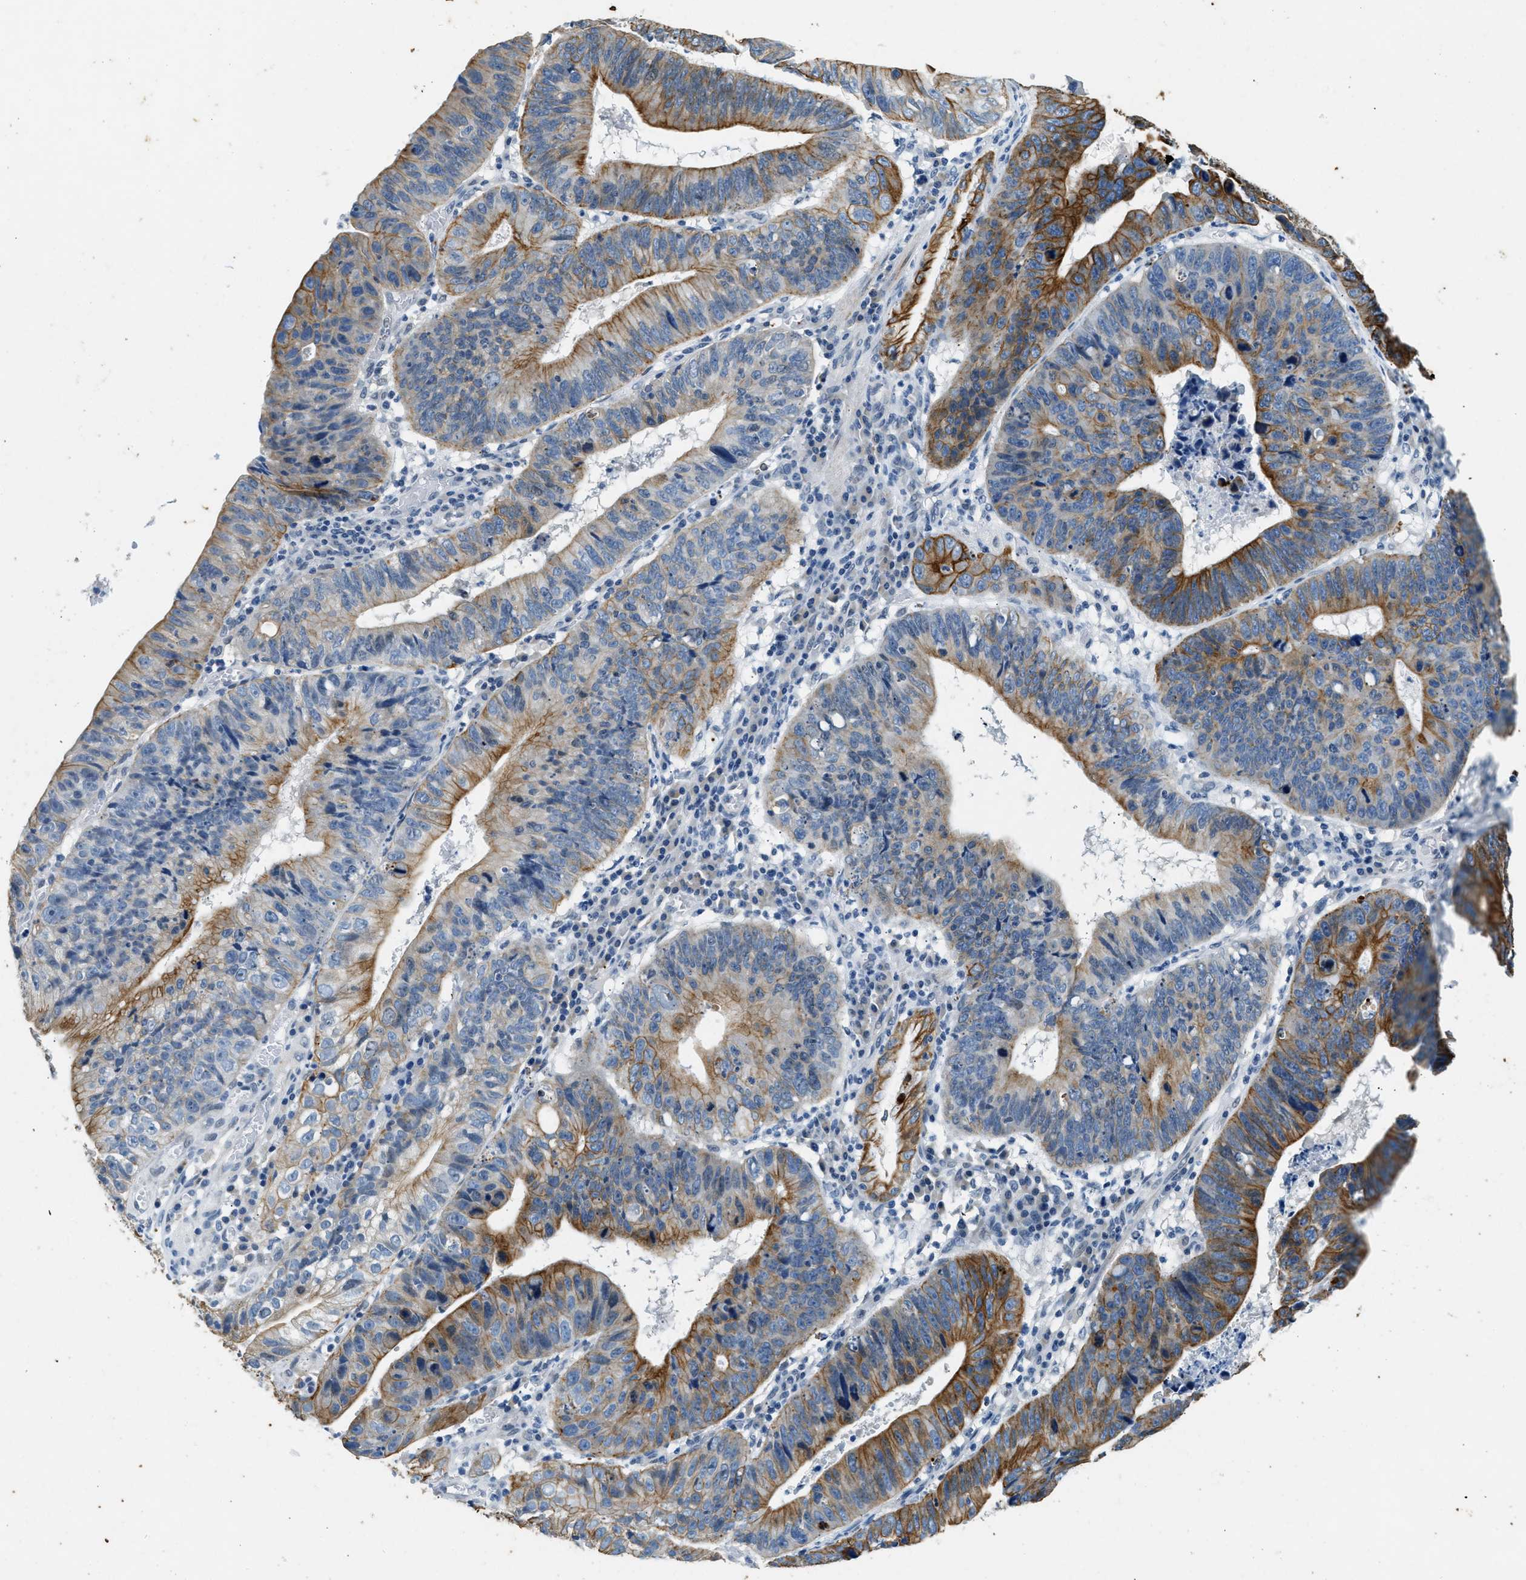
{"staining": {"intensity": "moderate", "quantity": "25%-75%", "location": "cytoplasmic/membranous"}, "tissue": "stomach cancer", "cell_type": "Tumor cells", "image_type": "cancer", "snomed": [{"axis": "morphology", "description": "Adenocarcinoma, NOS"}, {"axis": "topography", "description": "Stomach"}], "caption": "This histopathology image reveals stomach cancer stained with immunohistochemistry (IHC) to label a protein in brown. The cytoplasmic/membranous of tumor cells show moderate positivity for the protein. Nuclei are counter-stained blue.", "gene": "CFAP20", "patient": {"sex": "male", "age": 59}}